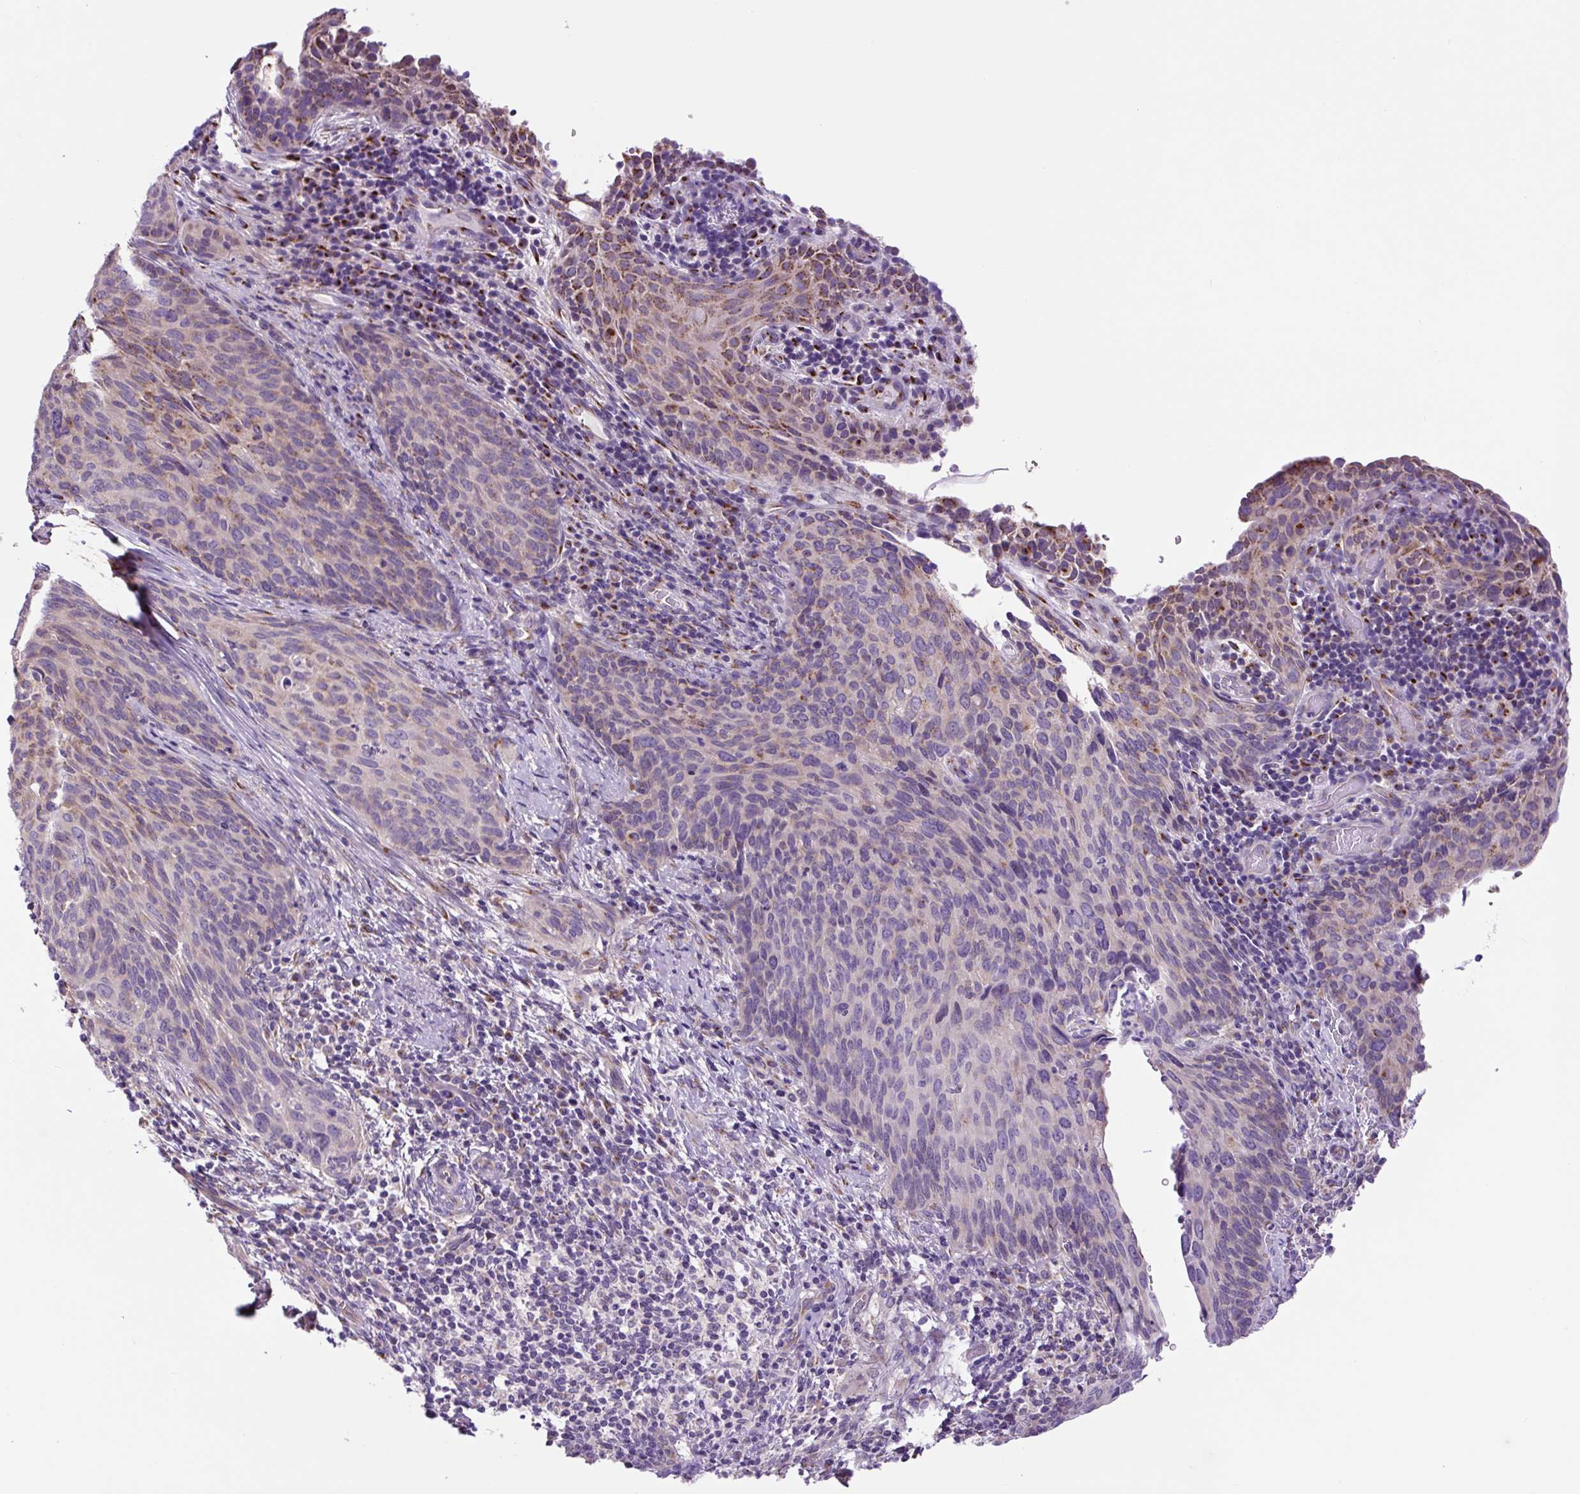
{"staining": {"intensity": "moderate", "quantity": "<25%", "location": "cytoplasmic/membranous"}, "tissue": "cervical cancer", "cell_type": "Tumor cells", "image_type": "cancer", "snomed": [{"axis": "morphology", "description": "Squamous cell carcinoma, NOS"}, {"axis": "morphology", "description": "Adenocarcinoma, NOS"}, {"axis": "topography", "description": "Cervix"}], "caption": "The histopathology image reveals staining of cervical cancer (squamous cell carcinoma), revealing moderate cytoplasmic/membranous protein positivity (brown color) within tumor cells.", "gene": "GORASP1", "patient": {"sex": "female", "age": 52}}